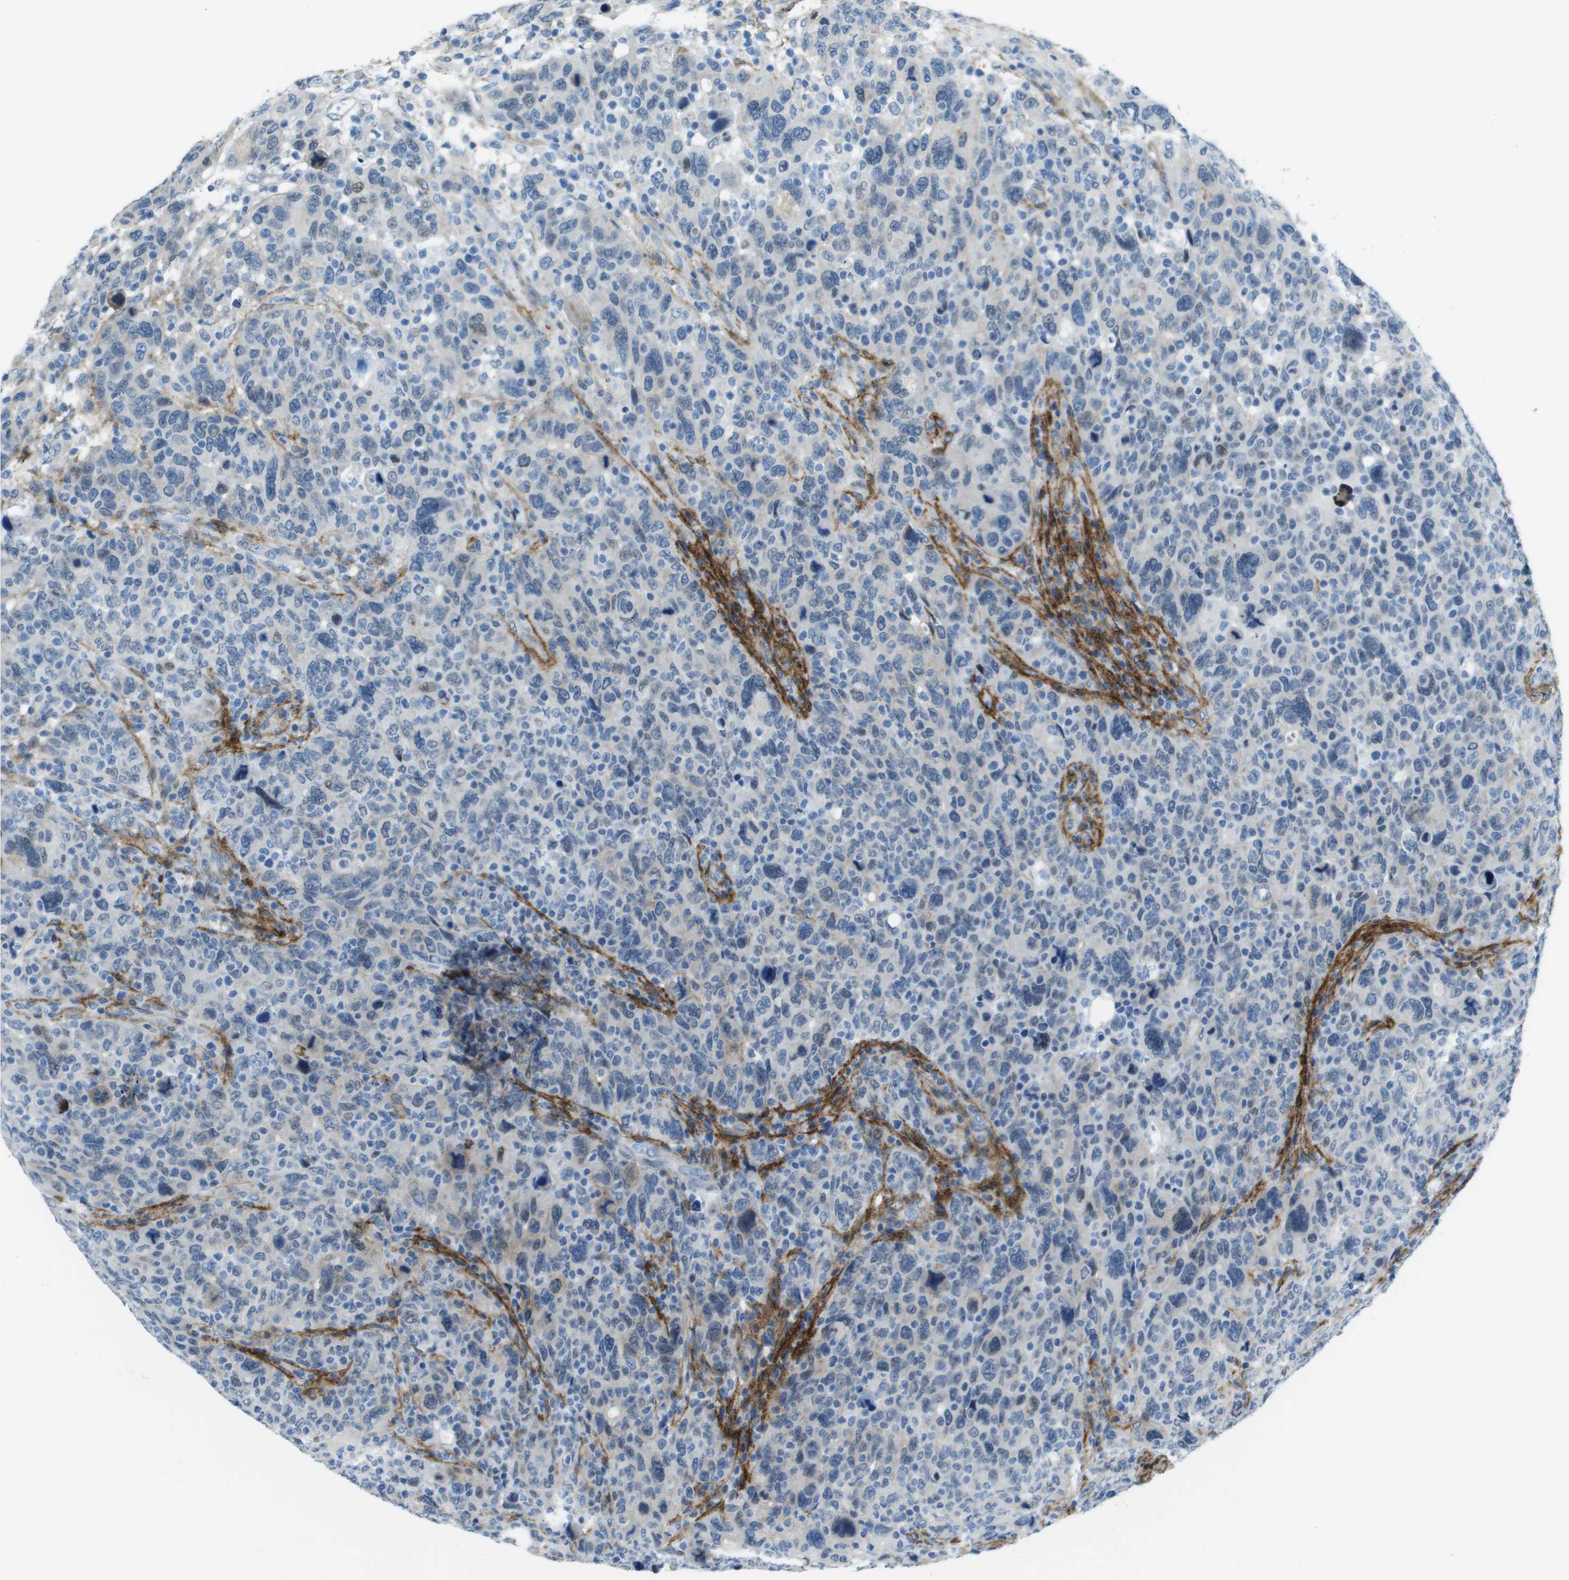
{"staining": {"intensity": "negative", "quantity": "none", "location": "none"}, "tissue": "breast cancer", "cell_type": "Tumor cells", "image_type": "cancer", "snomed": [{"axis": "morphology", "description": "Duct carcinoma"}, {"axis": "topography", "description": "Breast"}], "caption": "The micrograph reveals no significant positivity in tumor cells of invasive ductal carcinoma (breast).", "gene": "SDC1", "patient": {"sex": "female", "age": 37}}